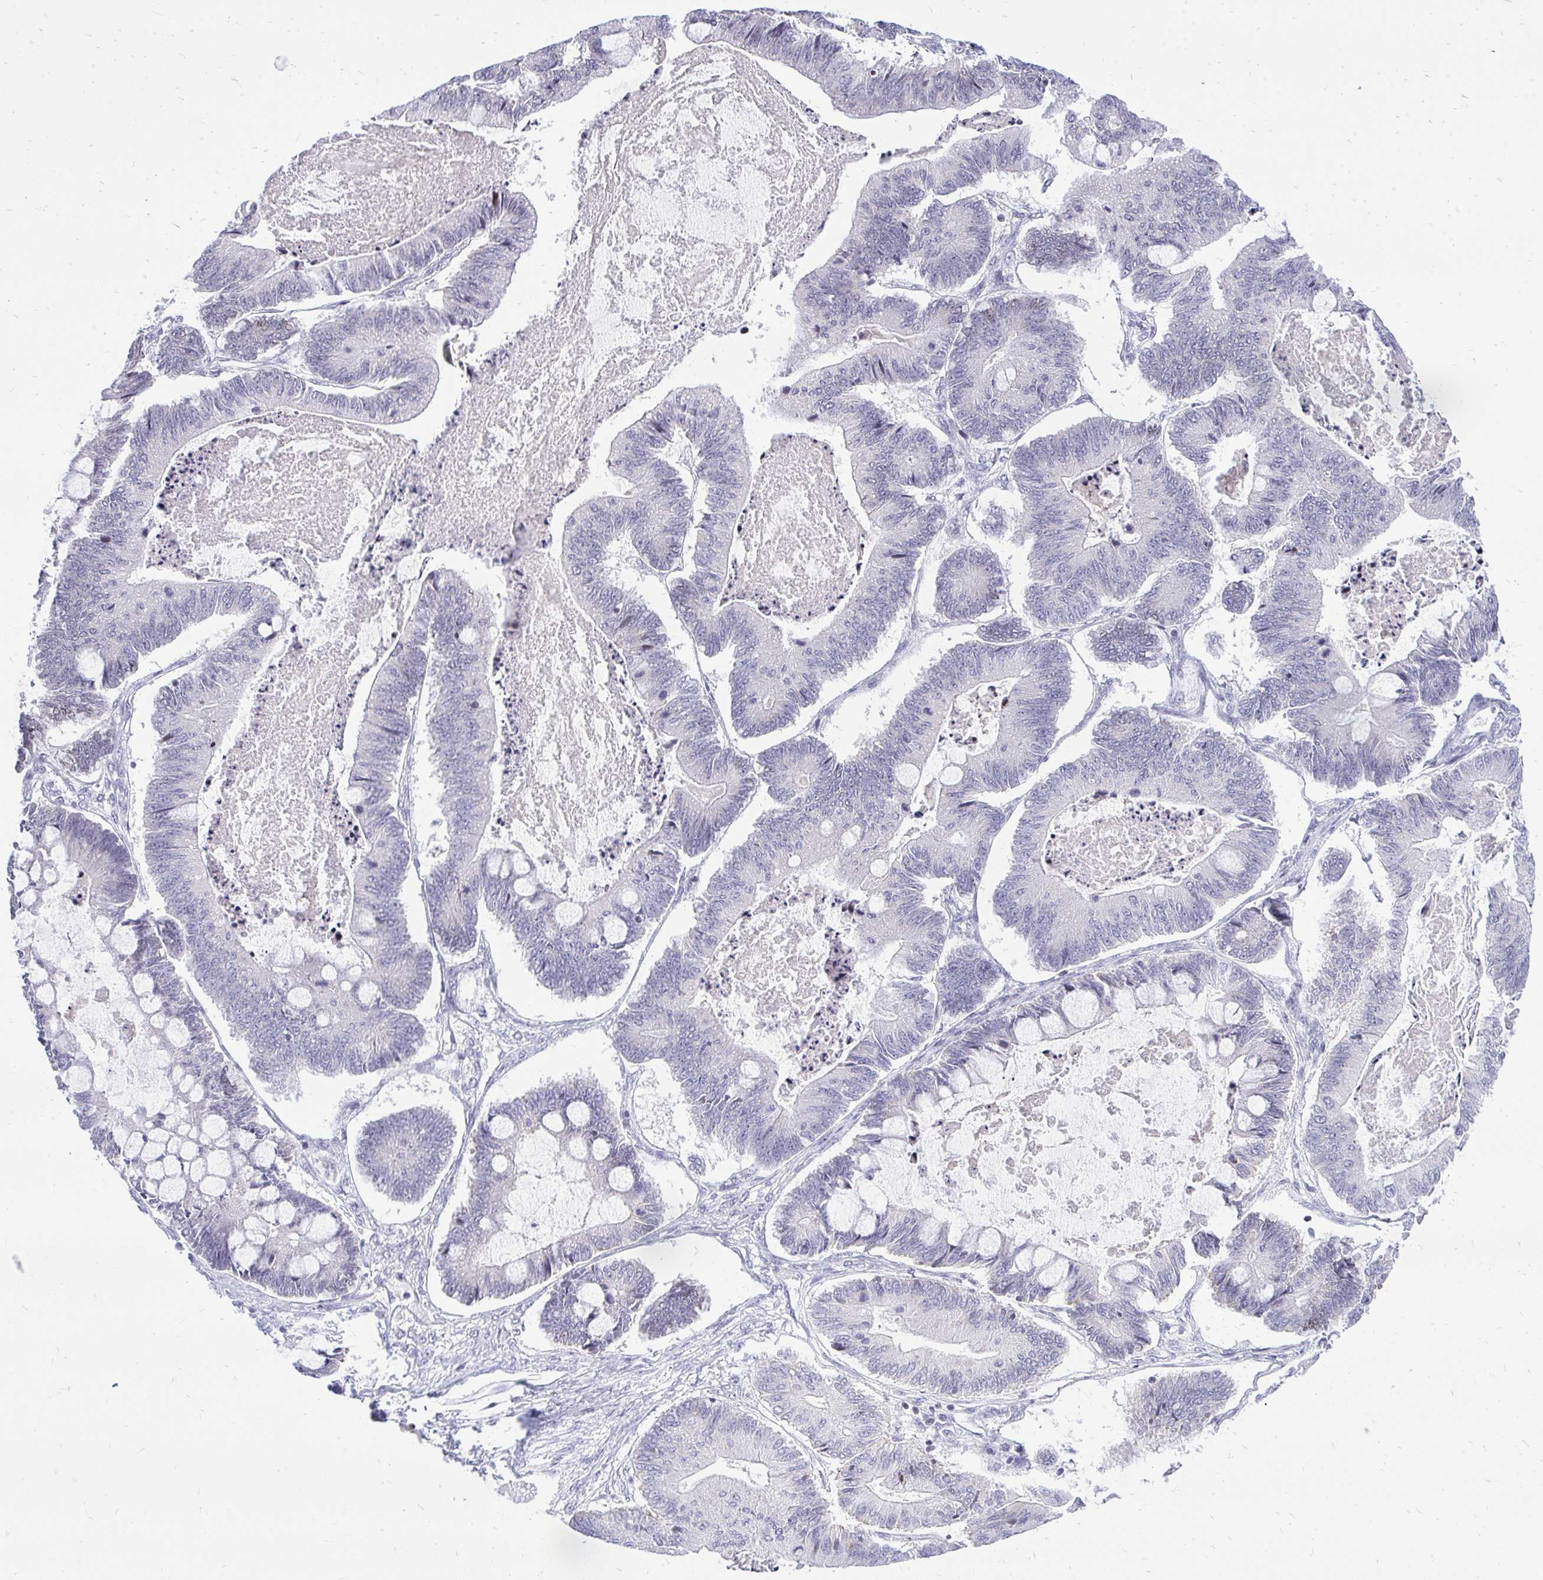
{"staining": {"intensity": "negative", "quantity": "none", "location": "none"}, "tissue": "ovarian cancer", "cell_type": "Tumor cells", "image_type": "cancer", "snomed": [{"axis": "morphology", "description": "Cystadenocarcinoma, mucinous, NOS"}, {"axis": "topography", "description": "Ovary"}], "caption": "Human mucinous cystadenocarcinoma (ovarian) stained for a protein using immunohistochemistry shows no staining in tumor cells.", "gene": "GABRA1", "patient": {"sex": "female", "age": 61}}